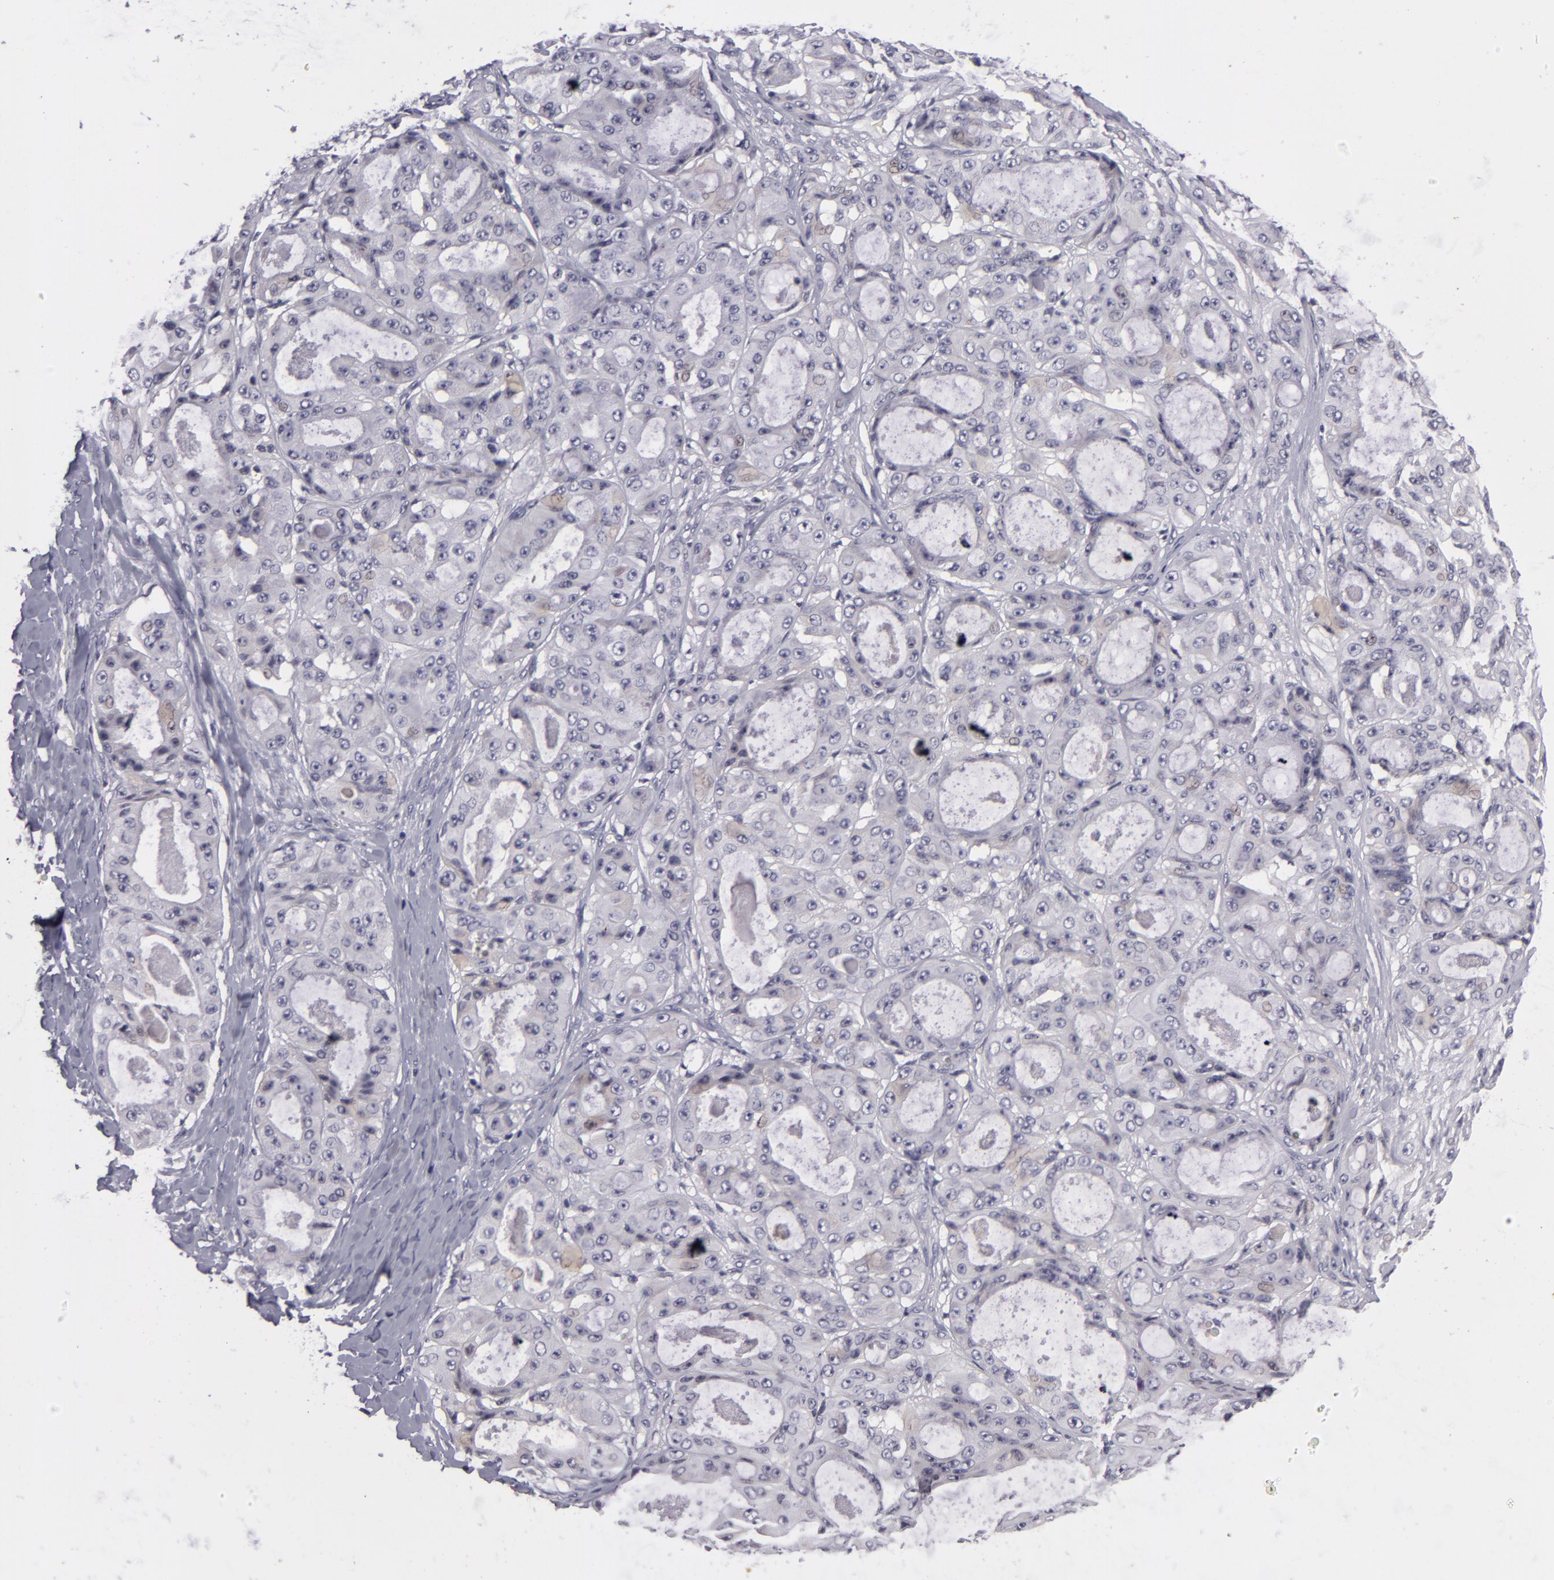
{"staining": {"intensity": "negative", "quantity": "none", "location": "none"}, "tissue": "ovarian cancer", "cell_type": "Tumor cells", "image_type": "cancer", "snomed": [{"axis": "morphology", "description": "Carcinoma, endometroid"}, {"axis": "topography", "description": "Ovary"}], "caption": "DAB immunohistochemical staining of endometroid carcinoma (ovarian) exhibits no significant expression in tumor cells.", "gene": "NLGN4X", "patient": {"sex": "female", "age": 61}}